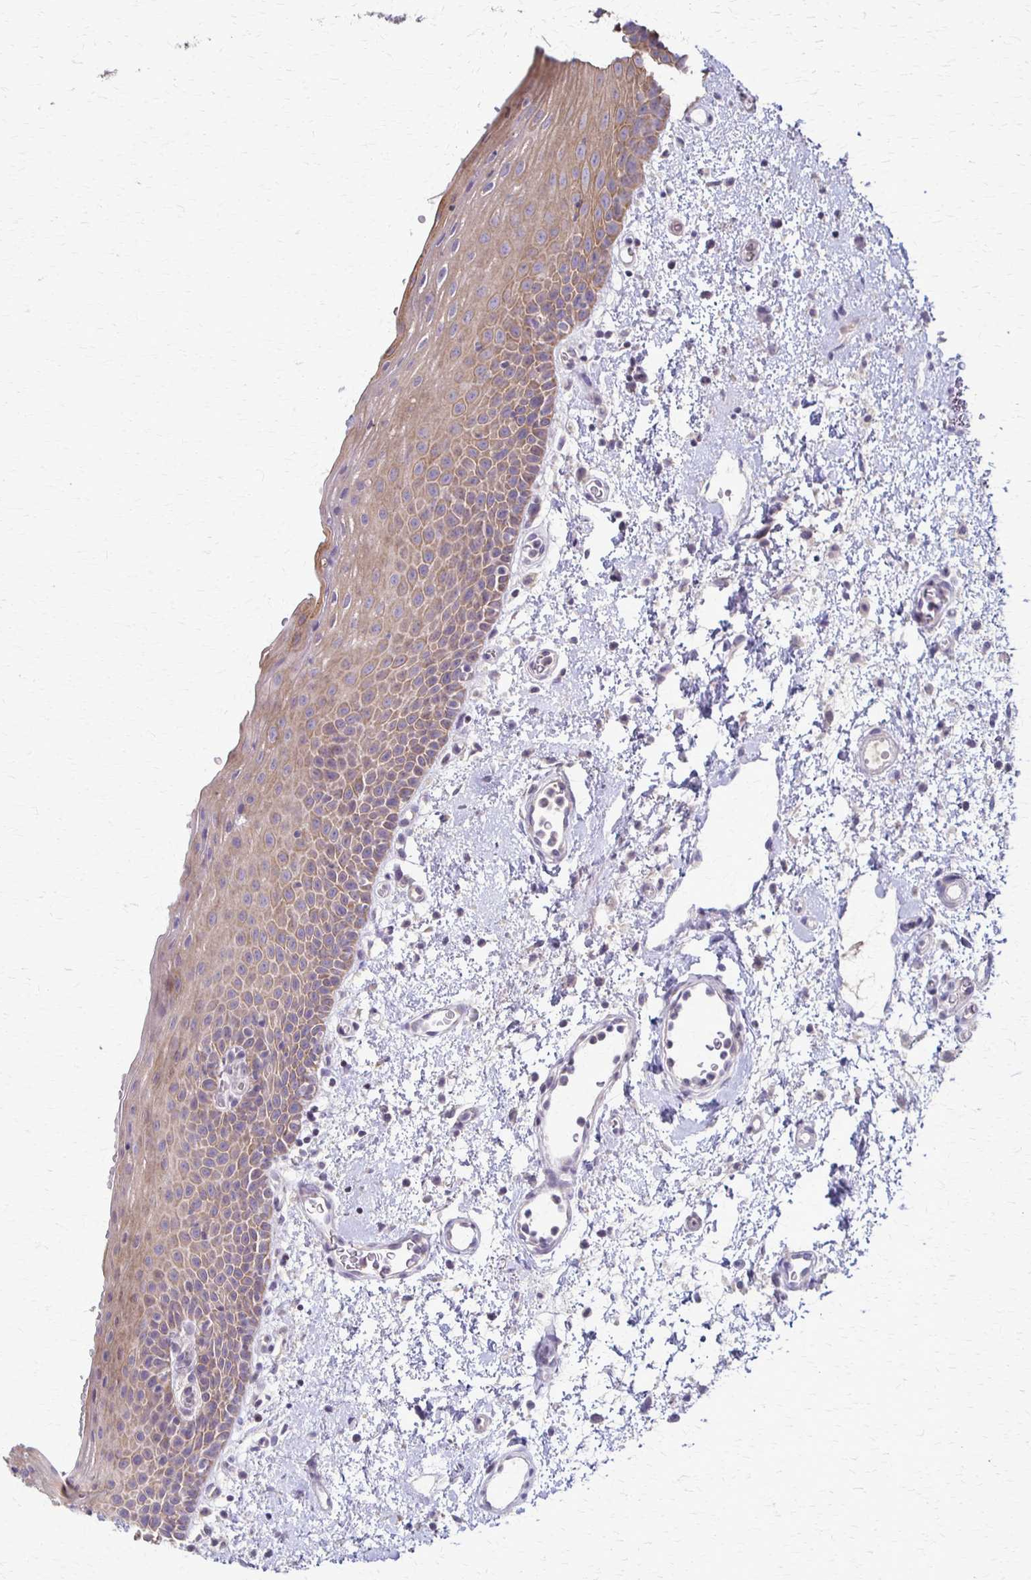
{"staining": {"intensity": "moderate", "quantity": ">75%", "location": "cytoplasmic/membranous"}, "tissue": "oral mucosa", "cell_type": "Squamous epithelial cells", "image_type": "normal", "snomed": [{"axis": "morphology", "description": "Normal tissue, NOS"}, {"axis": "topography", "description": "Oral tissue"}, {"axis": "topography", "description": "Head-Neck"}], "caption": "Immunohistochemistry (IHC) staining of unremarkable oral mucosa, which demonstrates medium levels of moderate cytoplasmic/membranous expression in approximately >75% of squamous epithelial cells indicating moderate cytoplasmic/membranous protein expression. The staining was performed using DAB (brown) for protein detection and nuclei were counterstained in hematoxylin (blue).", "gene": "SLC35E2B", "patient": {"sex": "female", "age": 55}}